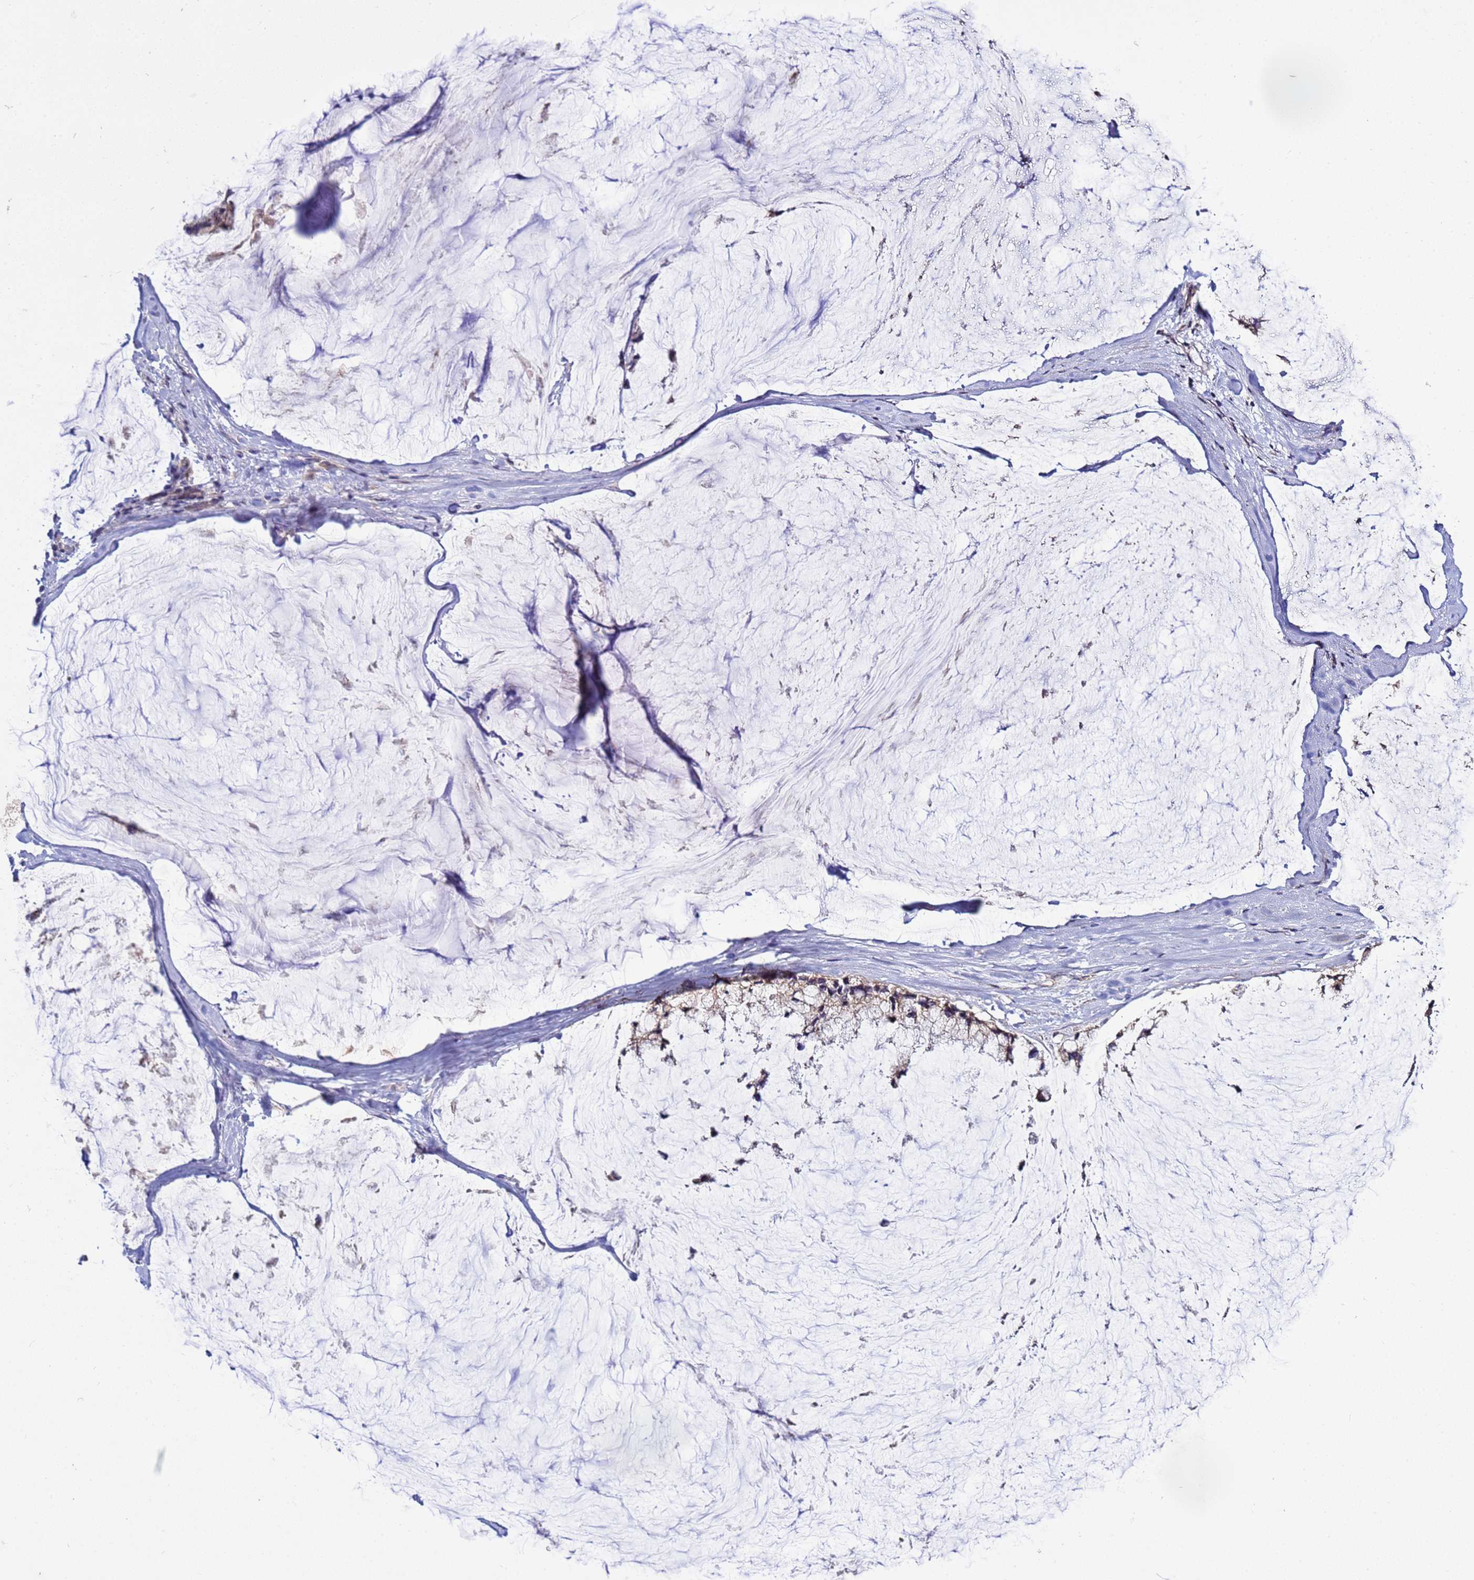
{"staining": {"intensity": "weak", "quantity": ">75%", "location": "cytoplasmic/membranous"}, "tissue": "ovarian cancer", "cell_type": "Tumor cells", "image_type": "cancer", "snomed": [{"axis": "morphology", "description": "Cystadenocarcinoma, mucinous, NOS"}, {"axis": "topography", "description": "Ovary"}], "caption": "Immunohistochemistry image of human ovarian cancer (mucinous cystadenocarcinoma) stained for a protein (brown), which demonstrates low levels of weak cytoplasmic/membranous expression in approximately >75% of tumor cells.", "gene": "P2RX7", "patient": {"sex": "female", "age": 39}}